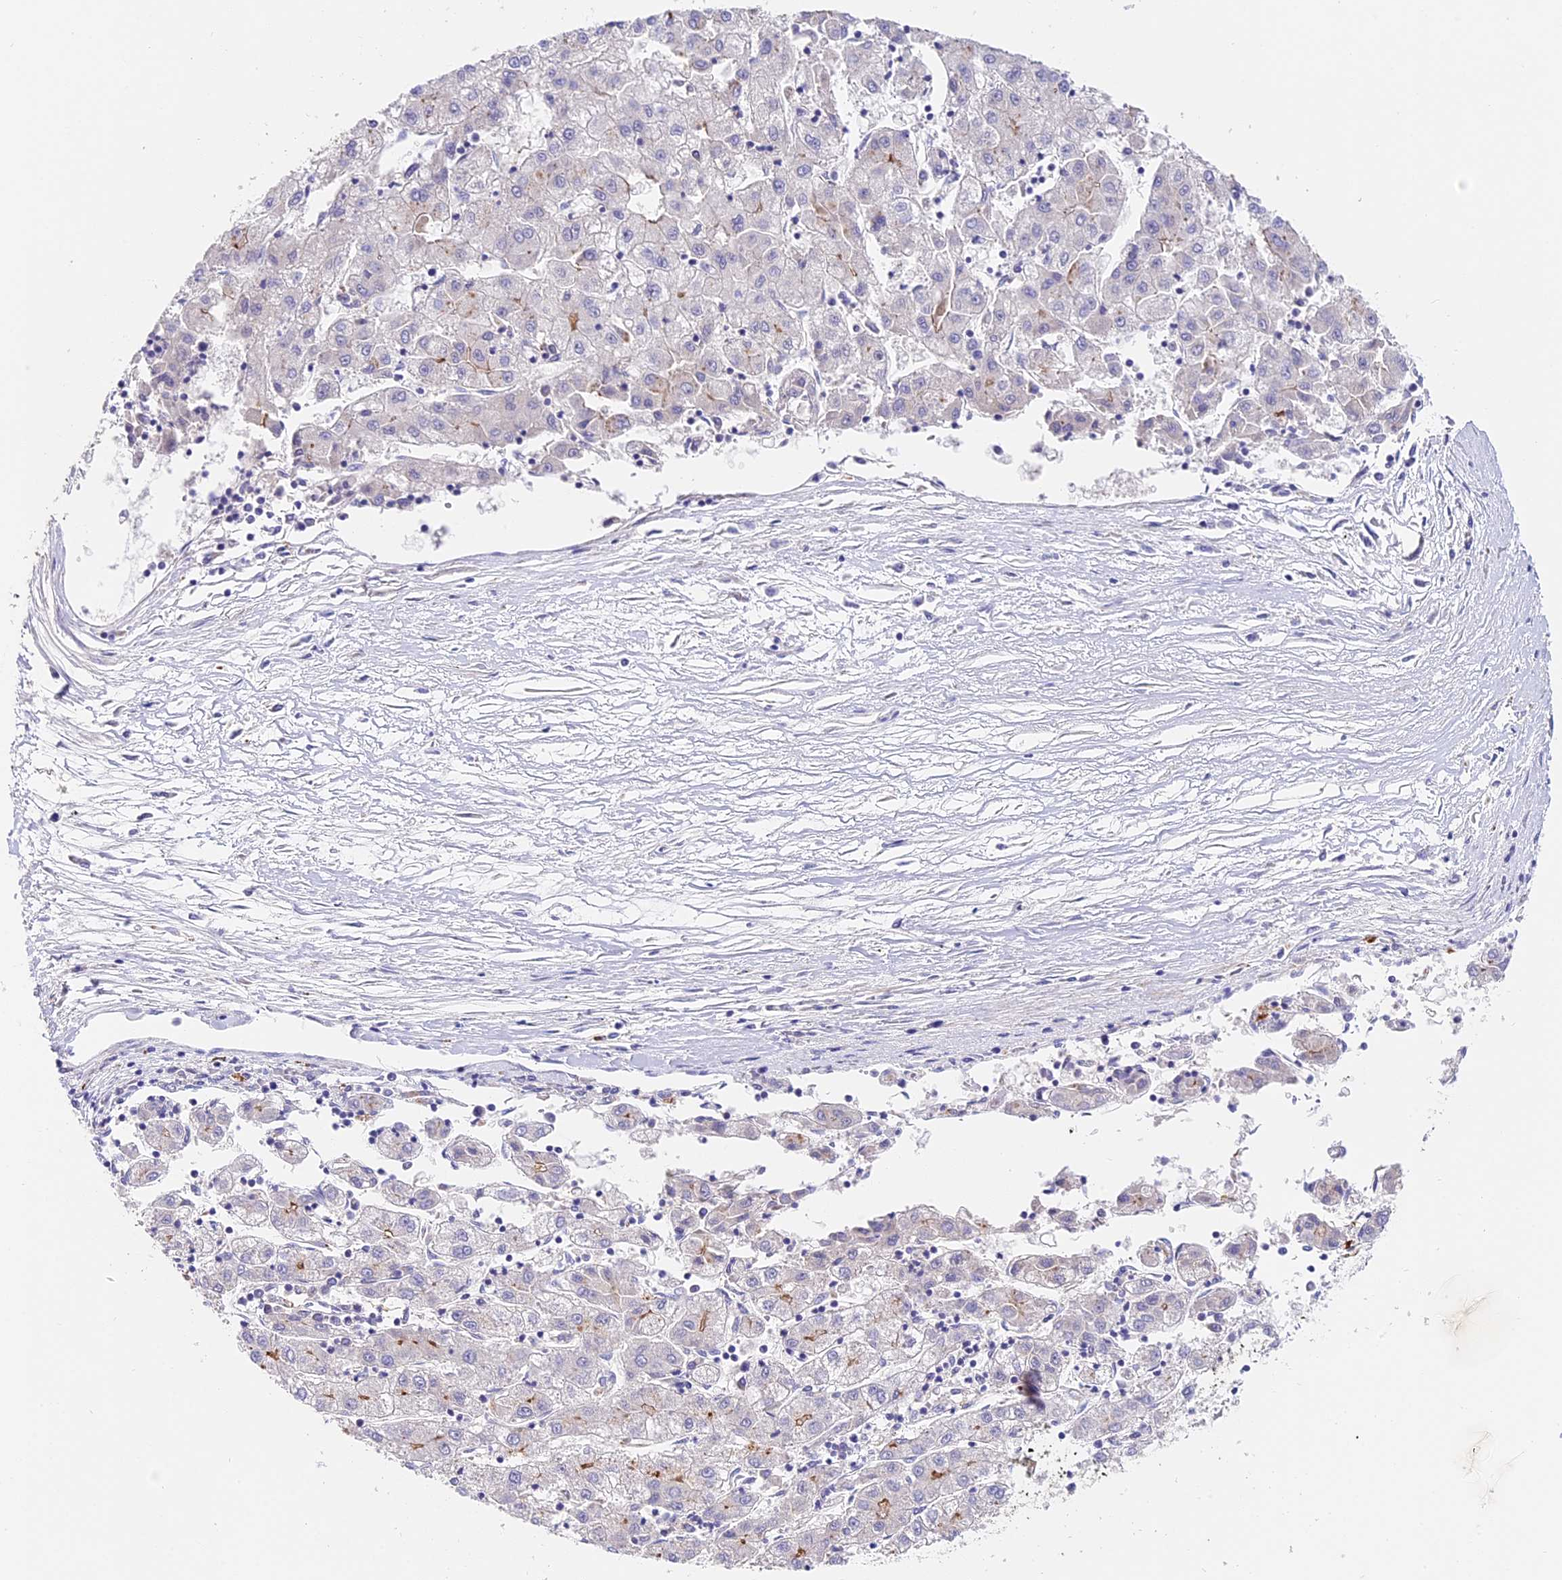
{"staining": {"intensity": "negative", "quantity": "none", "location": "none"}, "tissue": "liver cancer", "cell_type": "Tumor cells", "image_type": "cancer", "snomed": [{"axis": "morphology", "description": "Carcinoma, Hepatocellular, NOS"}, {"axis": "topography", "description": "Liver"}], "caption": "The immunohistochemistry photomicrograph has no significant staining in tumor cells of liver cancer (hepatocellular carcinoma) tissue.", "gene": "LYPD6", "patient": {"sex": "male", "age": 72}}